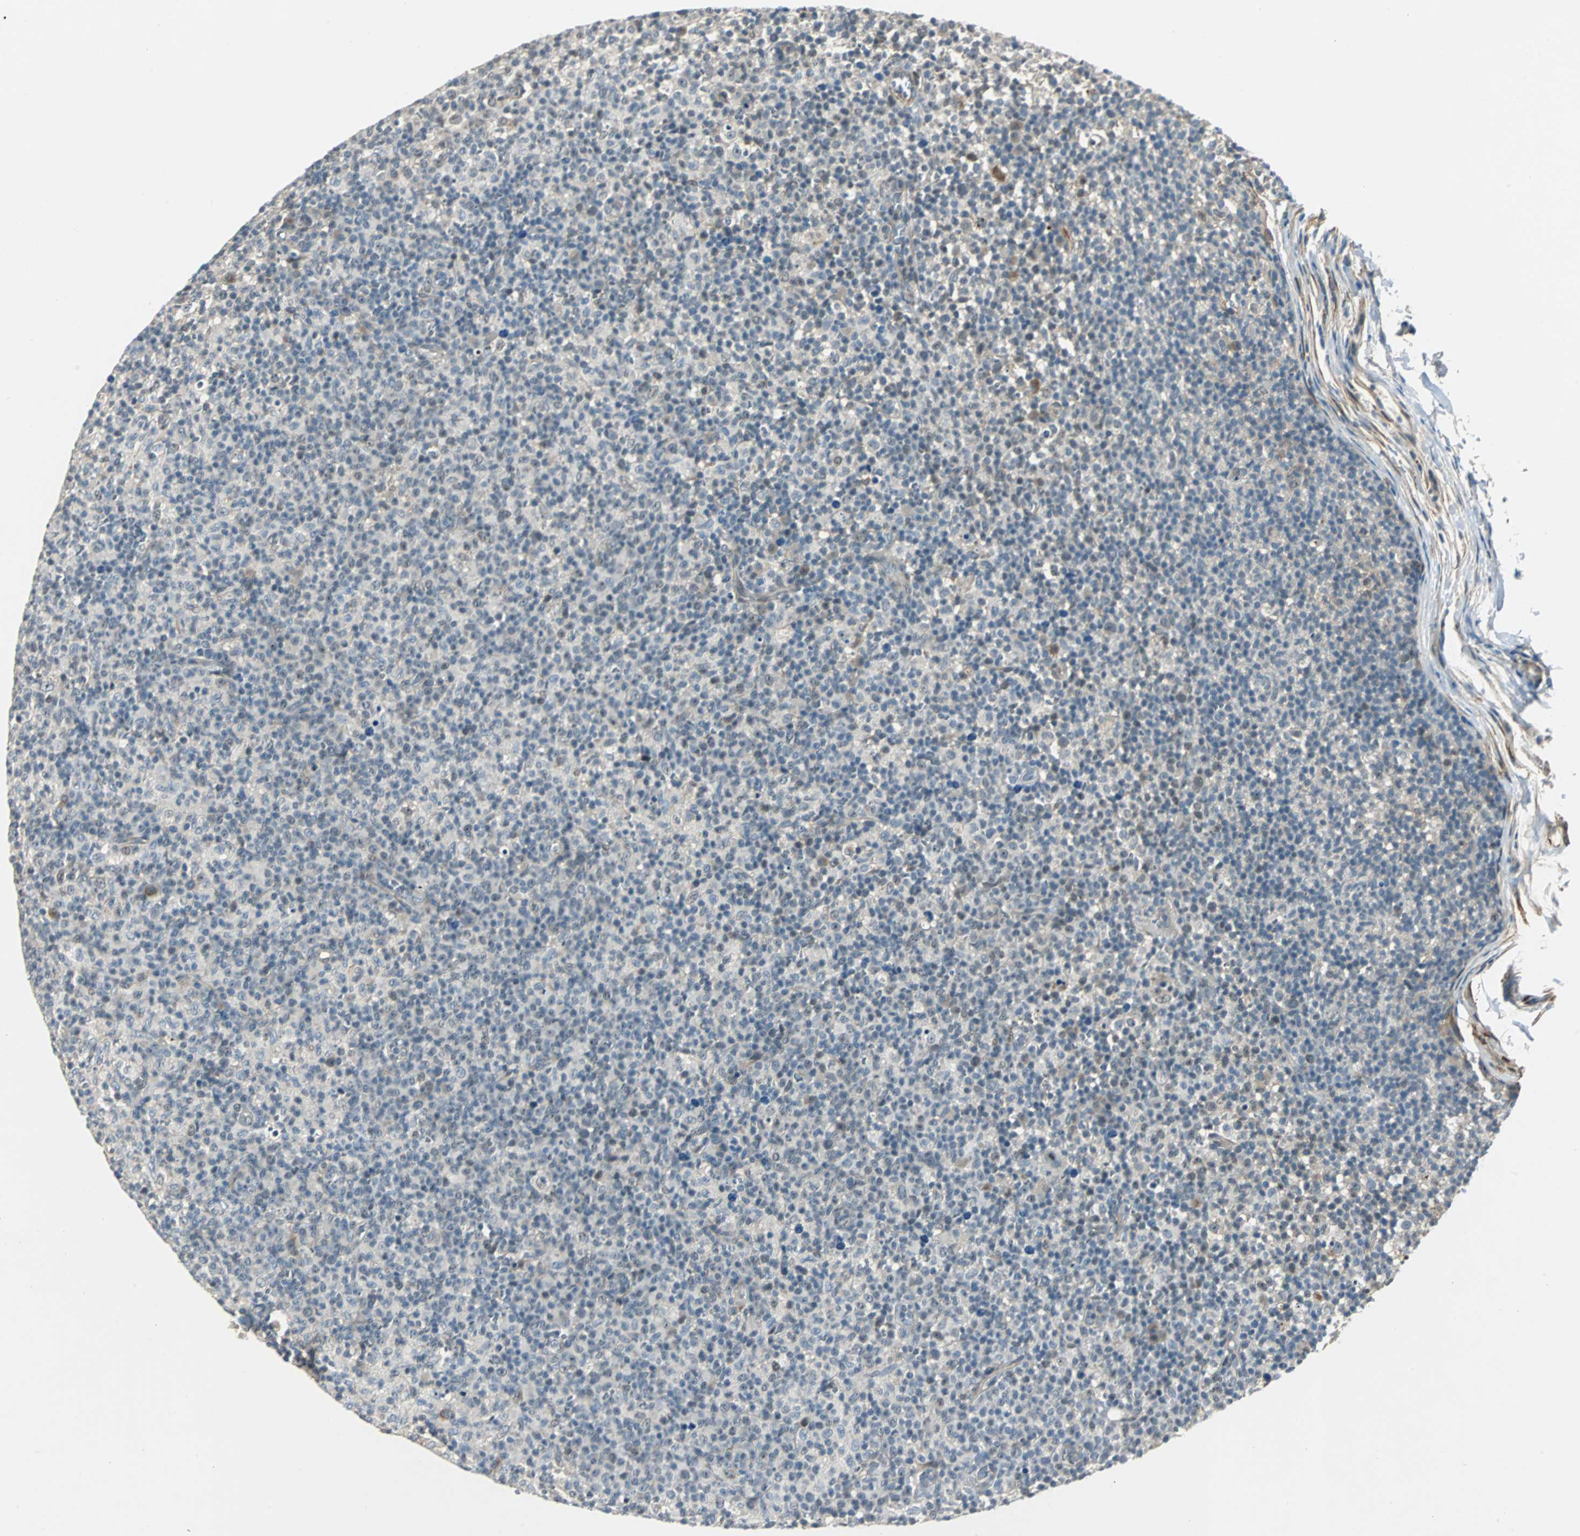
{"staining": {"intensity": "negative", "quantity": "none", "location": "none"}, "tissue": "lymph node", "cell_type": "Germinal center cells", "image_type": "normal", "snomed": [{"axis": "morphology", "description": "Normal tissue, NOS"}, {"axis": "morphology", "description": "Inflammation, NOS"}, {"axis": "topography", "description": "Lymph node"}], "caption": "IHC of benign human lymph node exhibits no expression in germinal center cells. Nuclei are stained in blue.", "gene": "FHL2", "patient": {"sex": "male", "age": 55}}